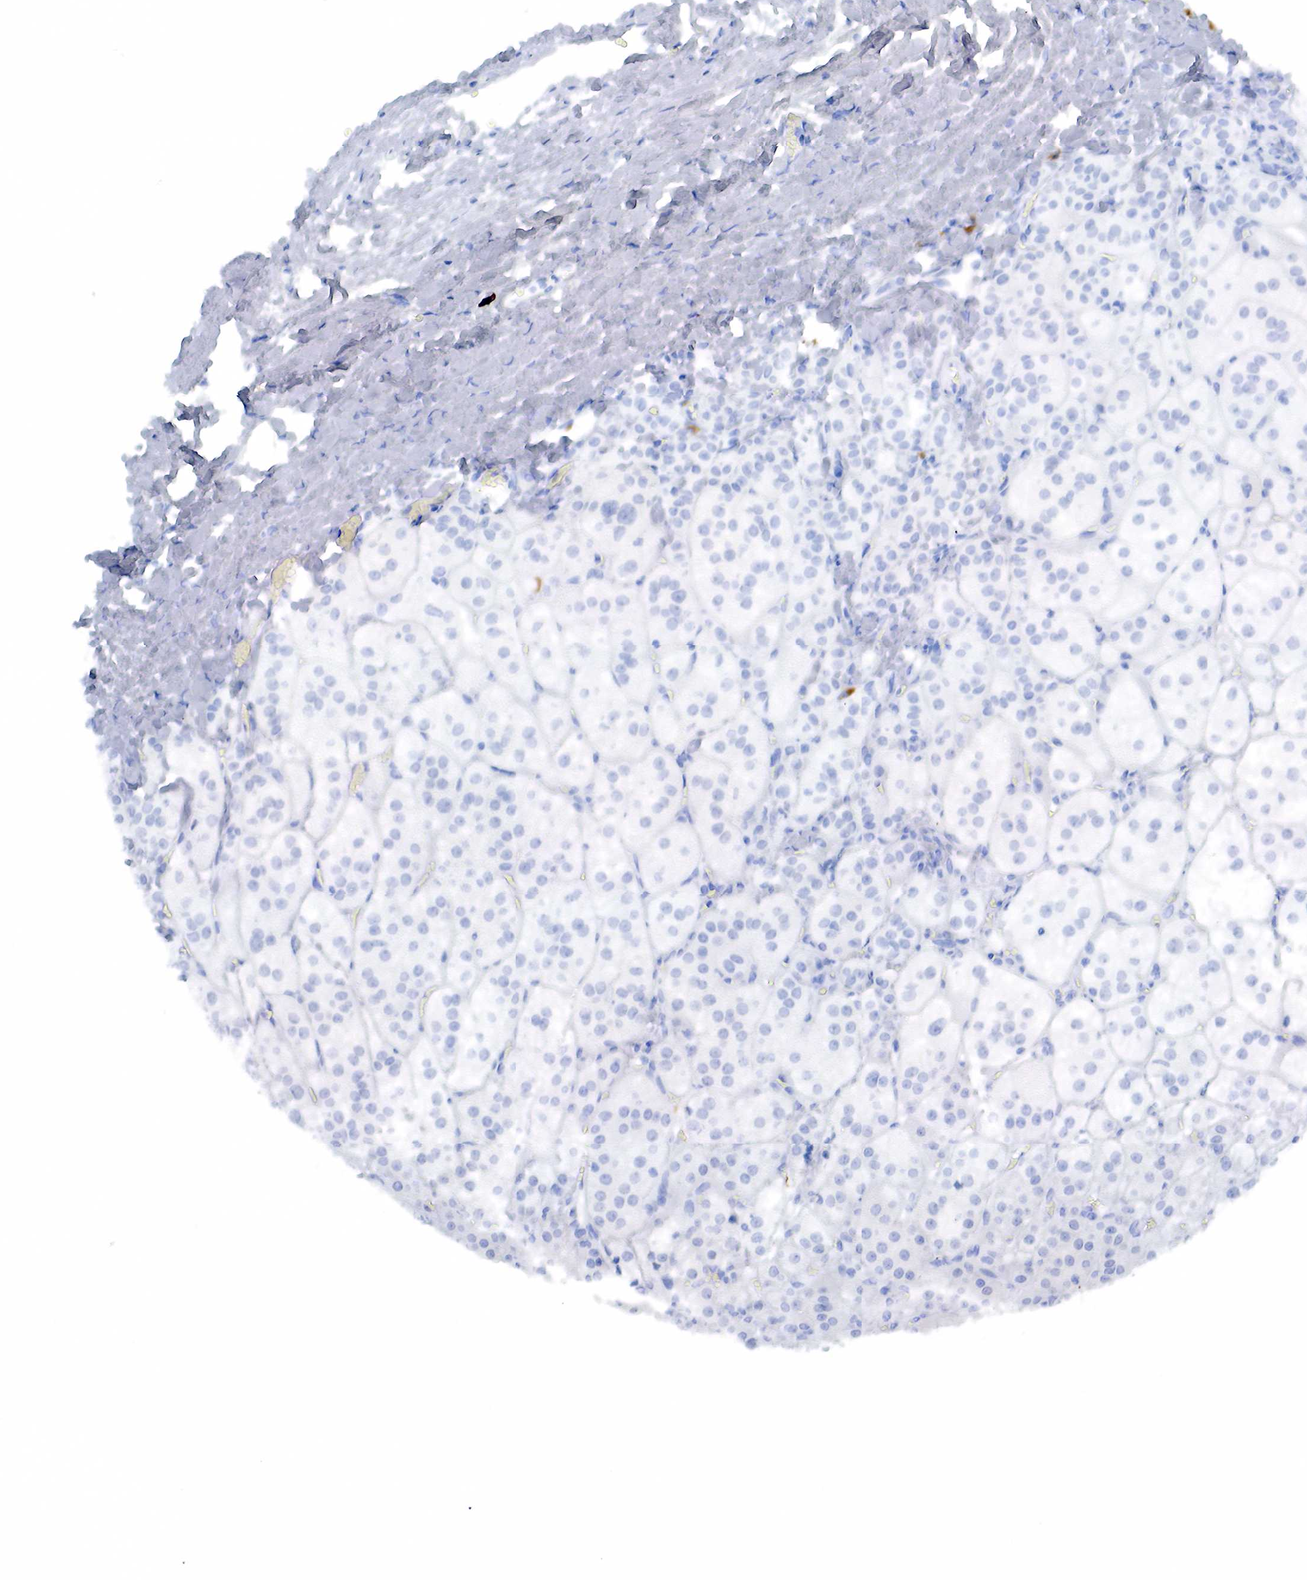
{"staining": {"intensity": "negative", "quantity": "none", "location": "none"}, "tissue": "adrenal gland", "cell_type": "Glandular cells", "image_type": "normal", "snomed": [{"axis": "morphology", "description": "Normal tissue, NOS"}, {"axis": "topography", "description": "Adrenal gland"}], "caption": "This is an IHC micrograph of unremarkable human adrenal gland. There is no expression in glandular cells.", "gene": "CD79A", "patient": {"sex": "female", "age": 60}}